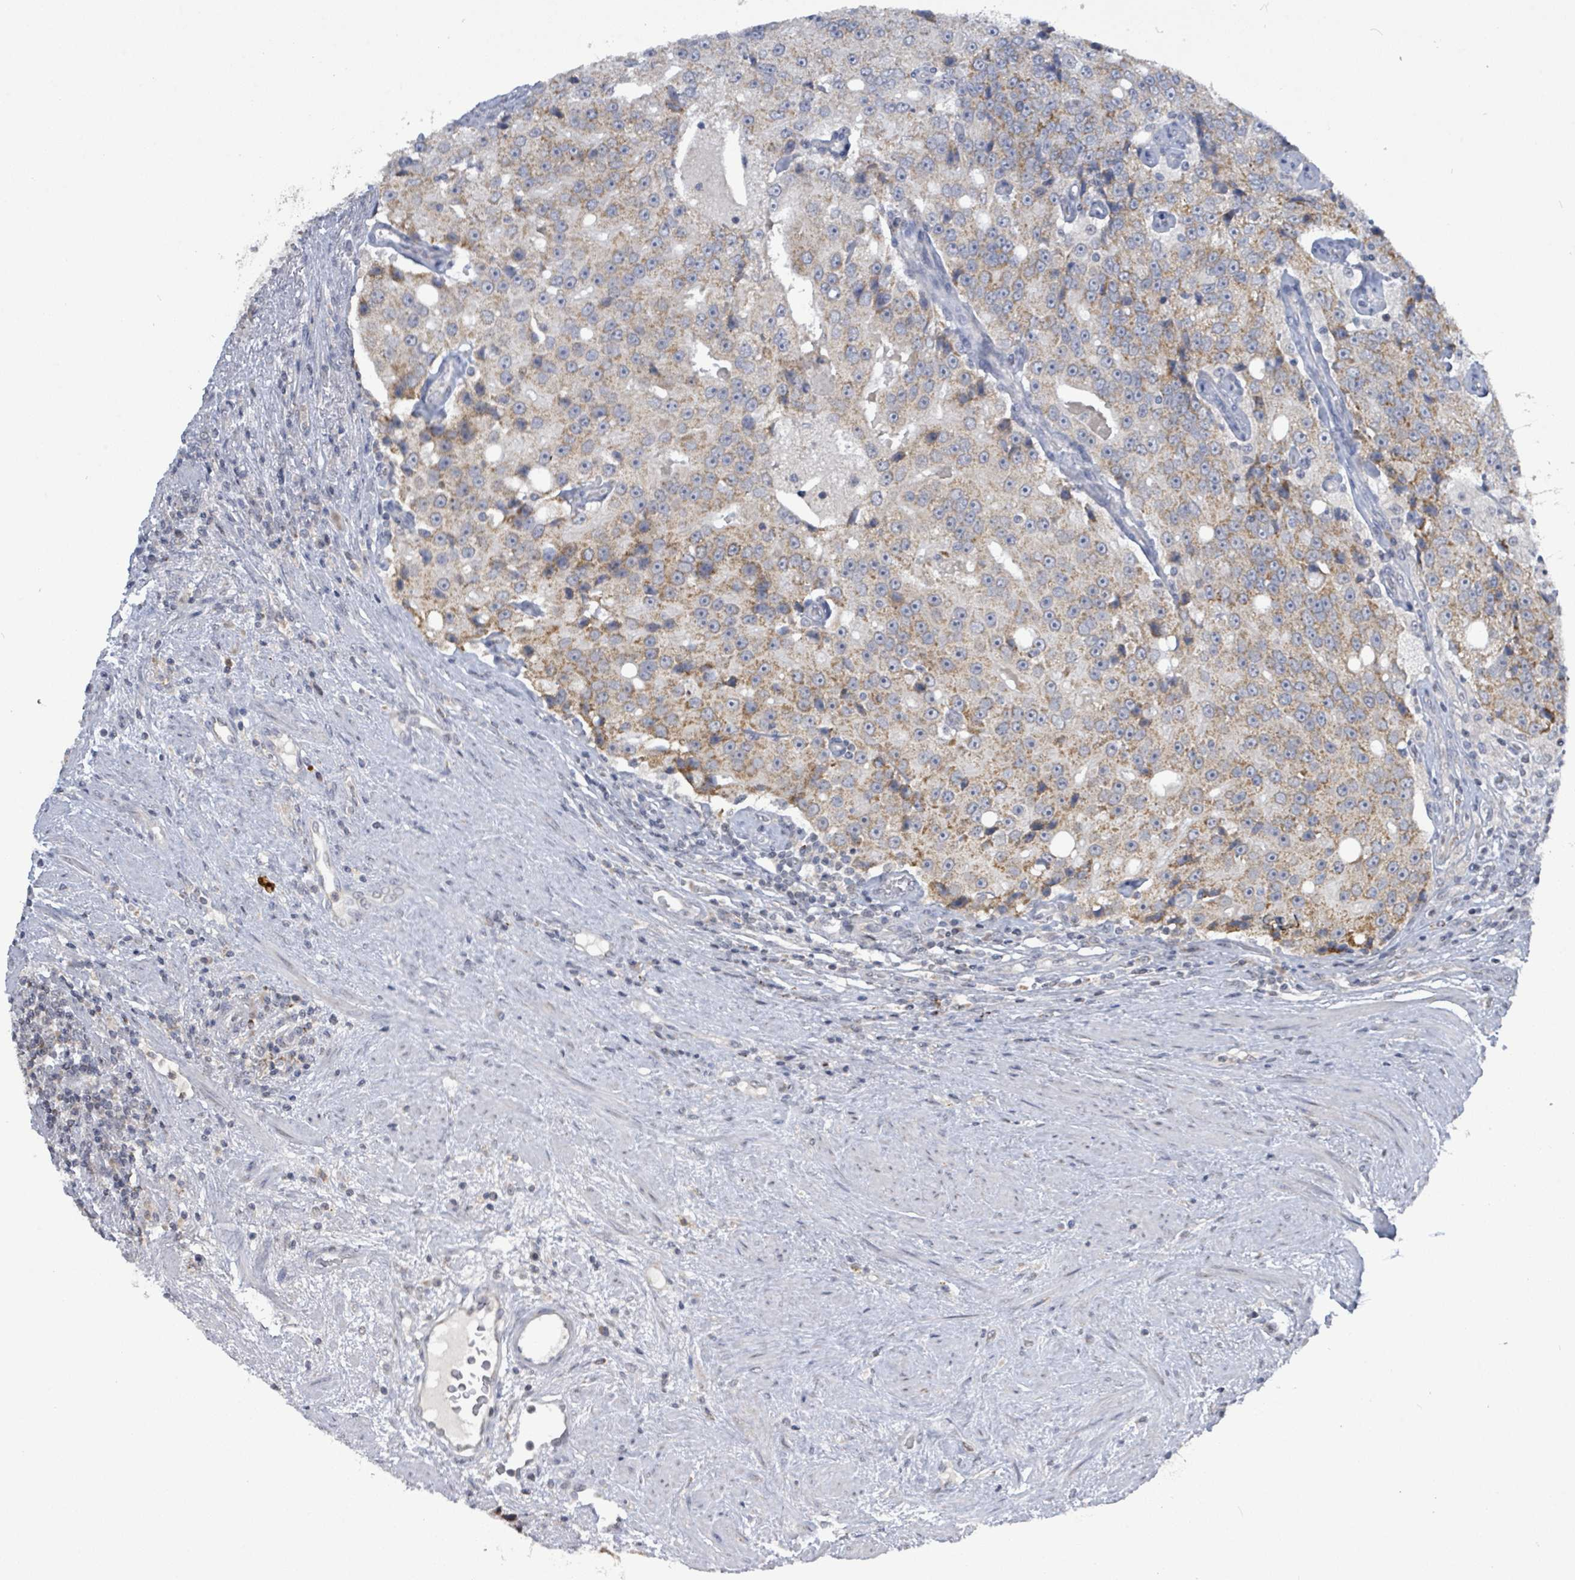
{"staining": {"intensity": "moderate", "quantity": "25%-75%", "location": "cytoplasmic/membranous"}, "tissue": "prostate cancer", "cell_type": "Tumor cells", "image_type": "cancer", "snomed": [{"axis": "morphology", "description": "Adenocarcinoma, High grade"}, {"axis": "topography", "description": "Prostate"}], "caption": "Prostate cancer (high-grade adenocarcinoma) stained for a protein (brown) shows moderate cytoplasmic/membranous positive staining in approximately 25%-75% of tumor cells.", "gene": "COQ10B", "patient": {"sex": "male", "age": 70}}